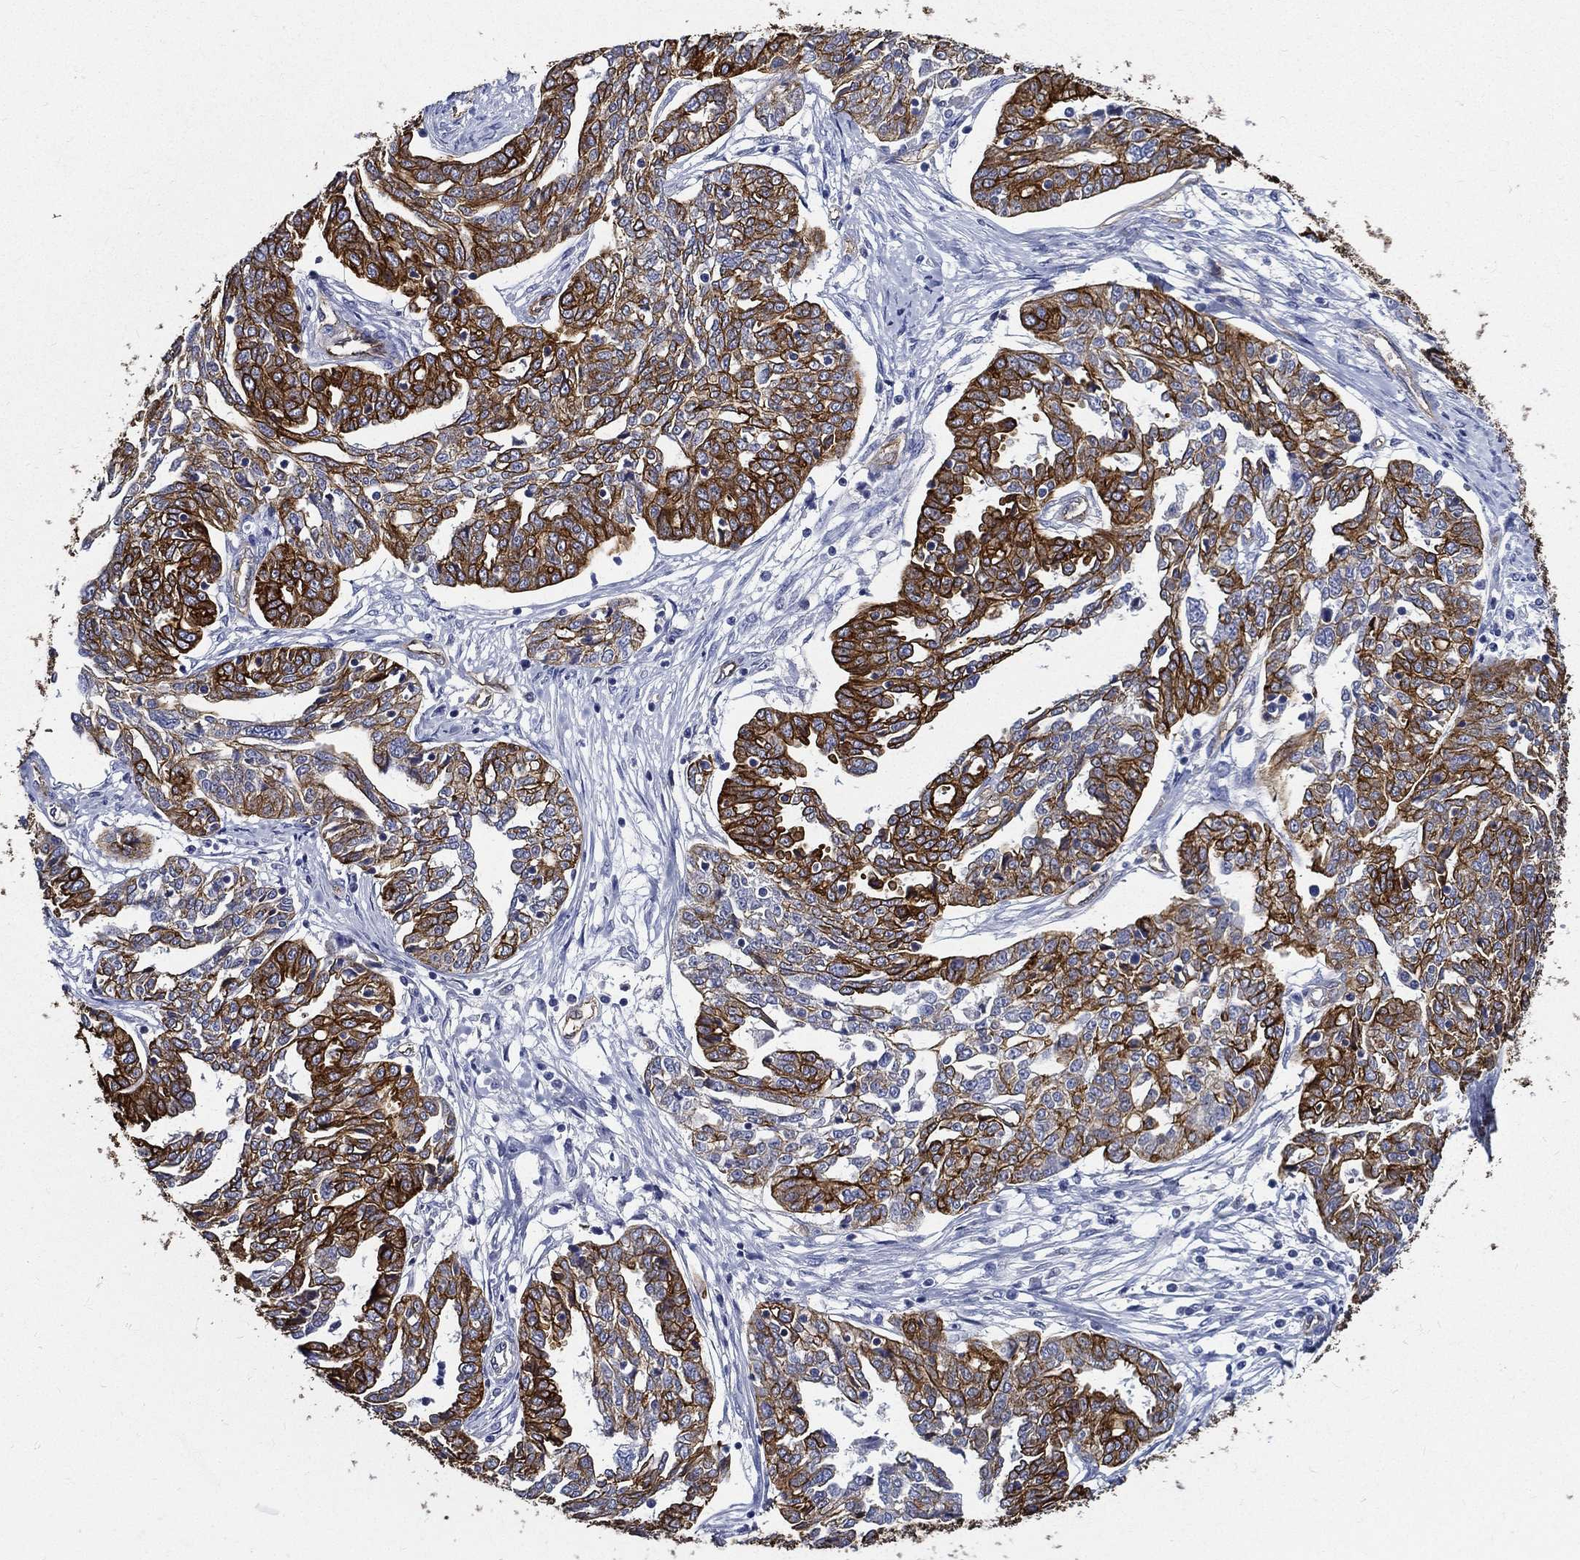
{"staining": {"intensity": "strong", "quantity": ">75%", "location": "cytoplasmic/membranous"}, "tissue": "ovarian cancer", "cell_type": "Tumor cells", "image_type": "cancer", "snomed": [{"axis": "morphology", "description": "Cystadenocarcinoma, serous, NOS"}, {"axis": "topography", "description": "Ovary"}], "caption": "This micrograph reveals serous cystadenocarcinoma (ovarian) stained with immunohistochemistry to label a protein in brown. The cytoplasmic/membranous of tumor cells show strong positivity for the protein. Nuclei are counter-stained blue.", "gene": "NEDD9", "patient": {"sex": "female", "age": 67}}